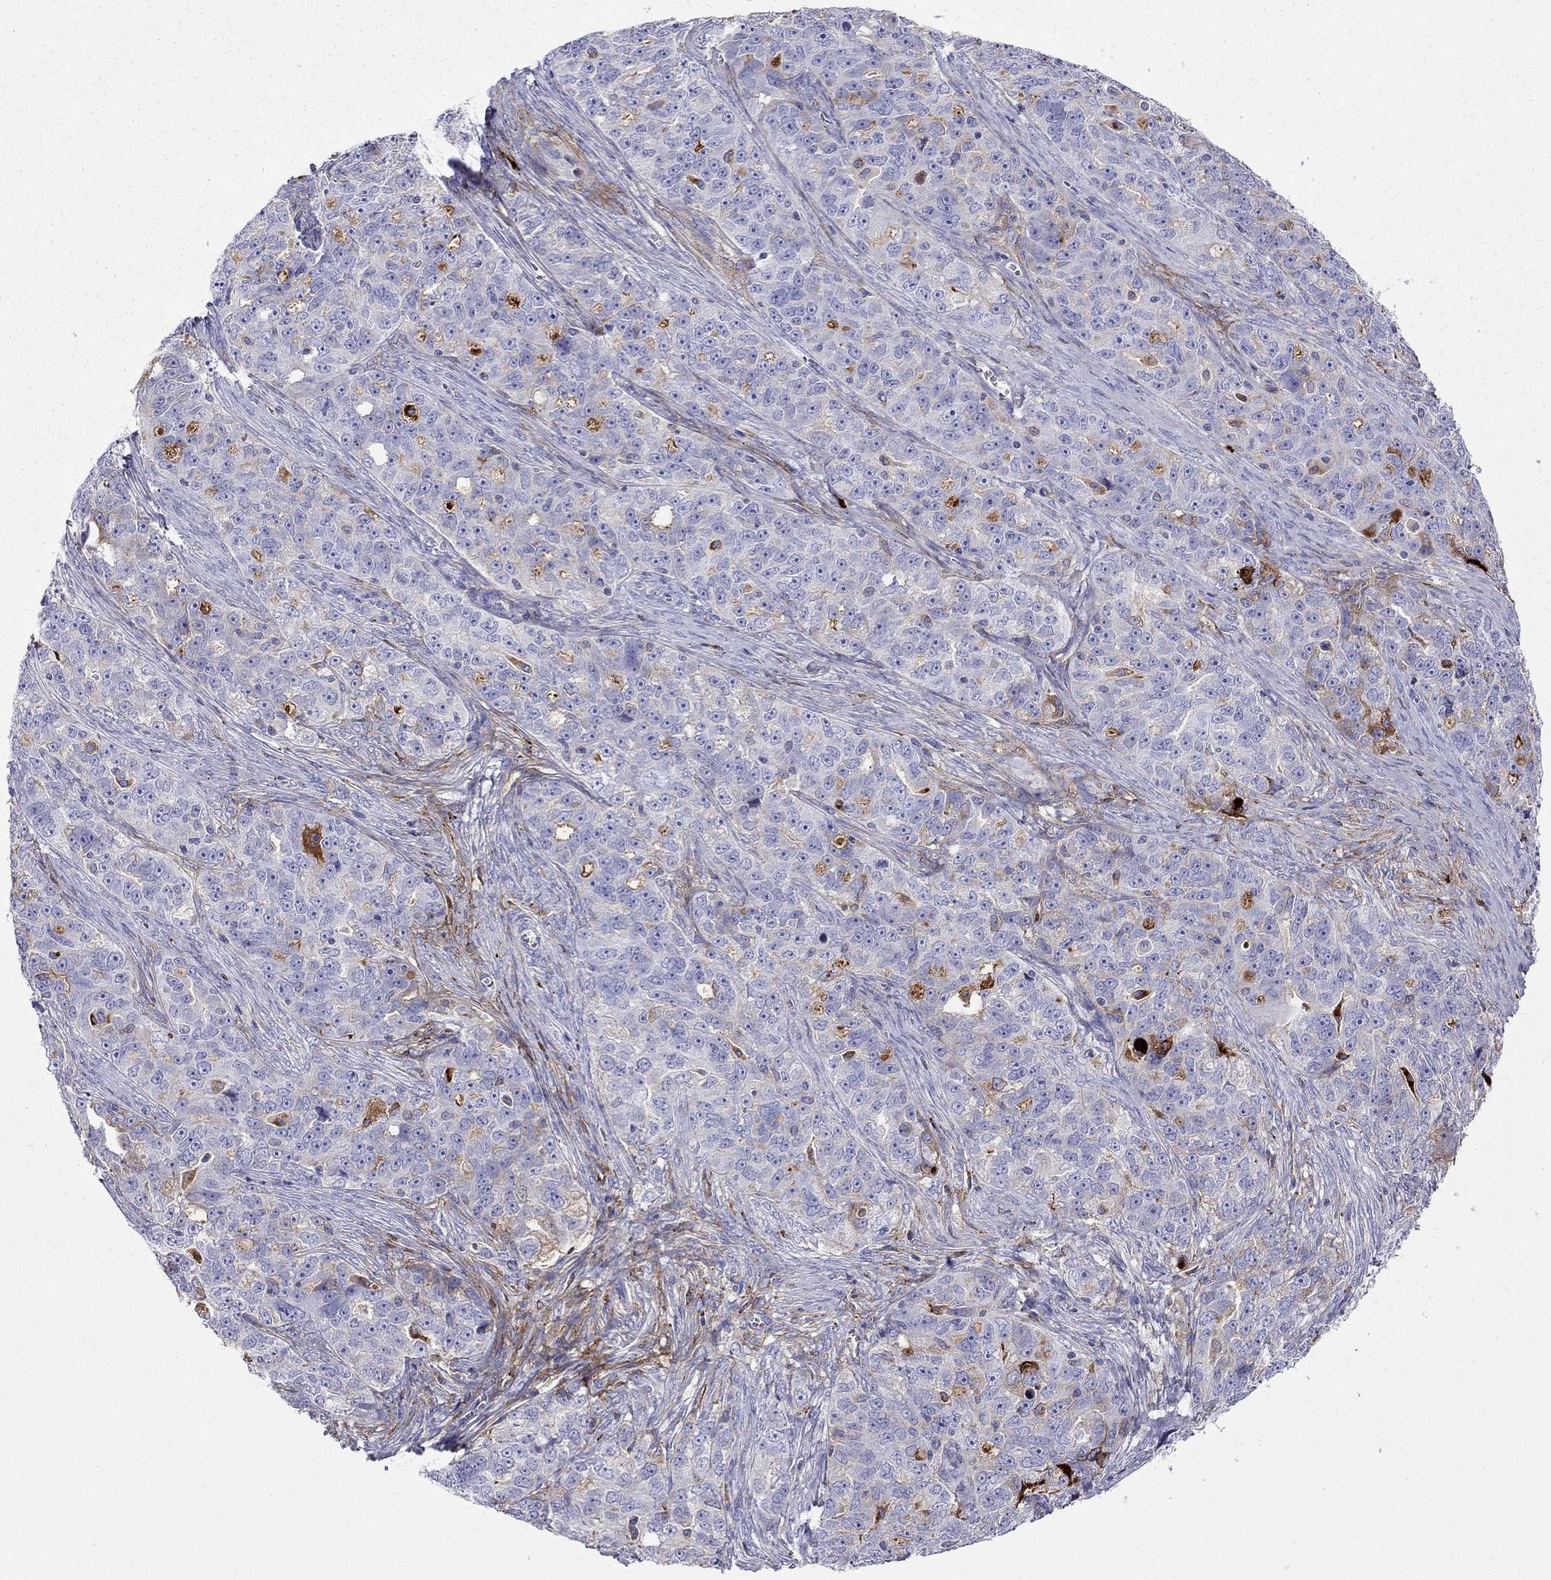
{"staining": {"intensity": "weak", "quantity": "<25%", "location": "cytoplasmic/membranous"}, "tissue": "ovarian cancer", "cell_type": "Tumor cells", "image_type": "cancer", "snomed": [{"axis": "morphology", "description": "Cystadenocarcinoma, serous, NOS"}, {"axis": "topography", "description": "Ovary"}], "caption": "IHC histopathology image of serous cystadenocarcinoma (ovarian) stained for a protein (brown), which demonstrates no staining in tumor cells.", "gene": "SERPINA3", "patient": {"sex": "female", "age": 51}}